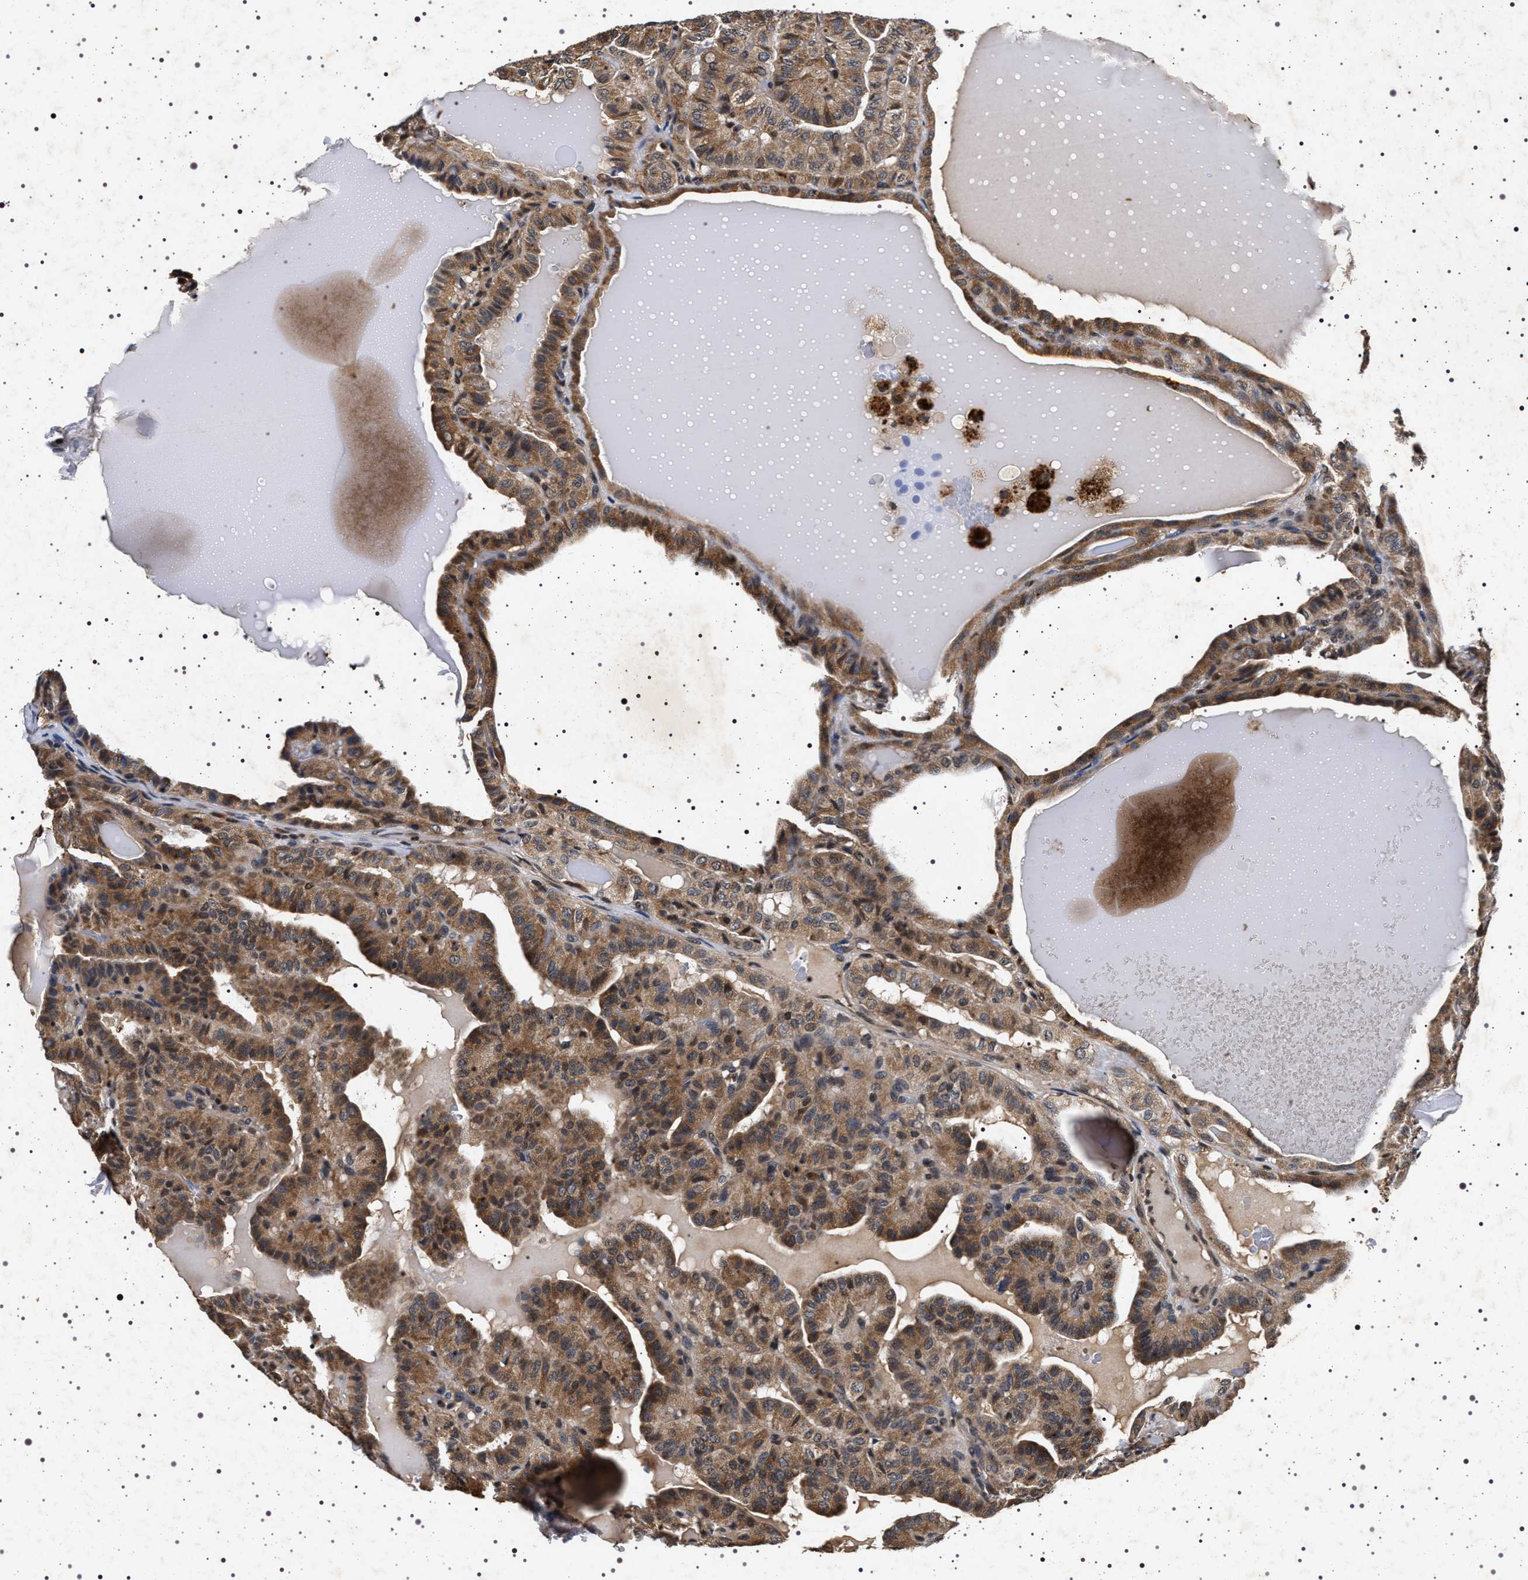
{"staining": {"intensity": "moderate", "quantity": ">75%", "location": "cytoplasmic/membranous"}, "tissue": "thyroid cancer", "cell_type": "Tumor cells", "image_type": "cancer", "snomed": [{"axis": "morphology", "description": "Papillary adenocarcinoma, NOS"}, {"axis": "topography", "description": "Thyroid gland"}], "caption": "A high-resolution image shows immunohistochemistry staining of papillary adenocarcinoma (thyroid), which demonstrates moderate cytoplasmic/membranous positivity in approximately >75% of tumor cells.", "gene": "CDKN1B", "patient": {"sex": "male", "age": 77}}